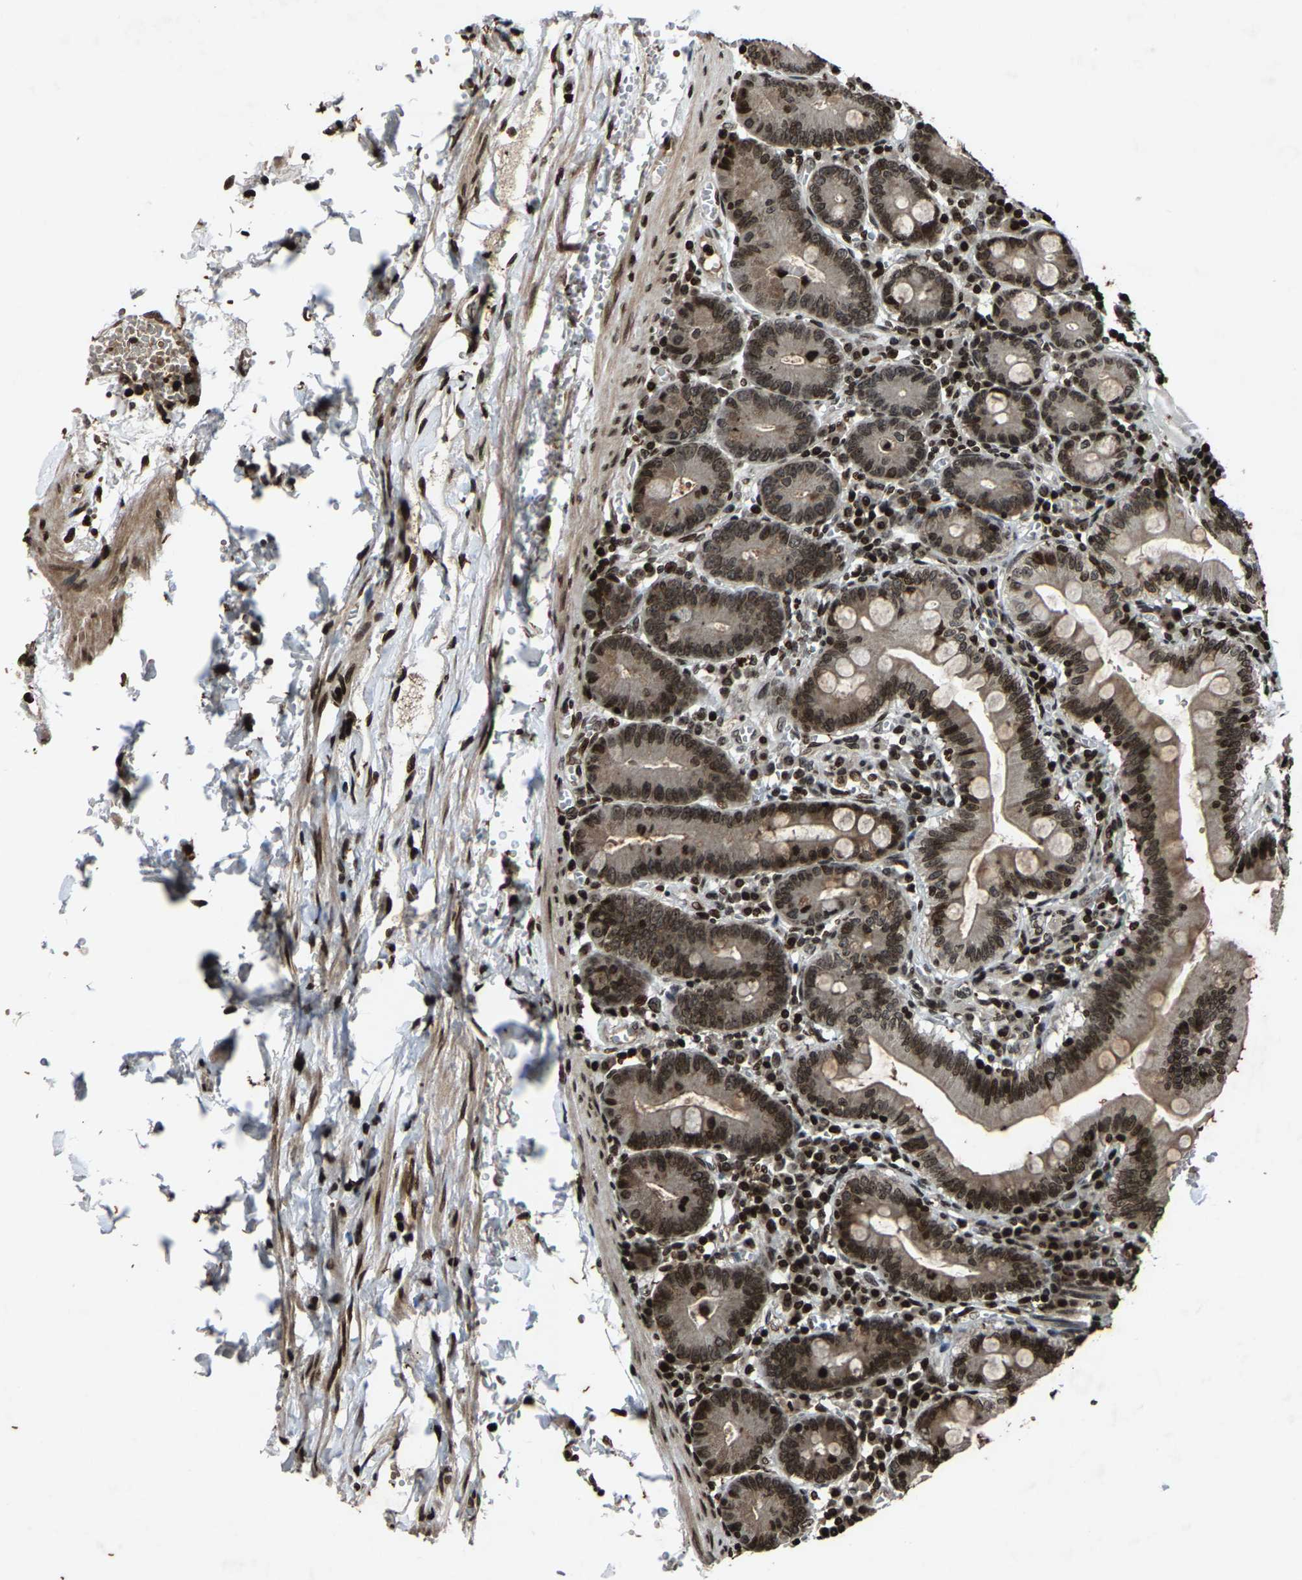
{"staining": {"intensity": "strong", "quantity": ">75%", "location": "cytoplasmic/membranous,nuclear"}, "tissue": "small intestine", "cell_type": "Glandular cells", "image_type": "normal", "snomed": [{"axis": "morphology", "description": "Normal tissue, NOS"}, {"axis": "topography", "description": "Small intestine"}], "caption": "This micrograph displays IHC staining of normal small intestine, with high strong cytoplasmic/membranous,nuclear expression in about >75% of glandular cells.", "gene": "H4C1", "patient": {"sex": "male", "age": 71}}